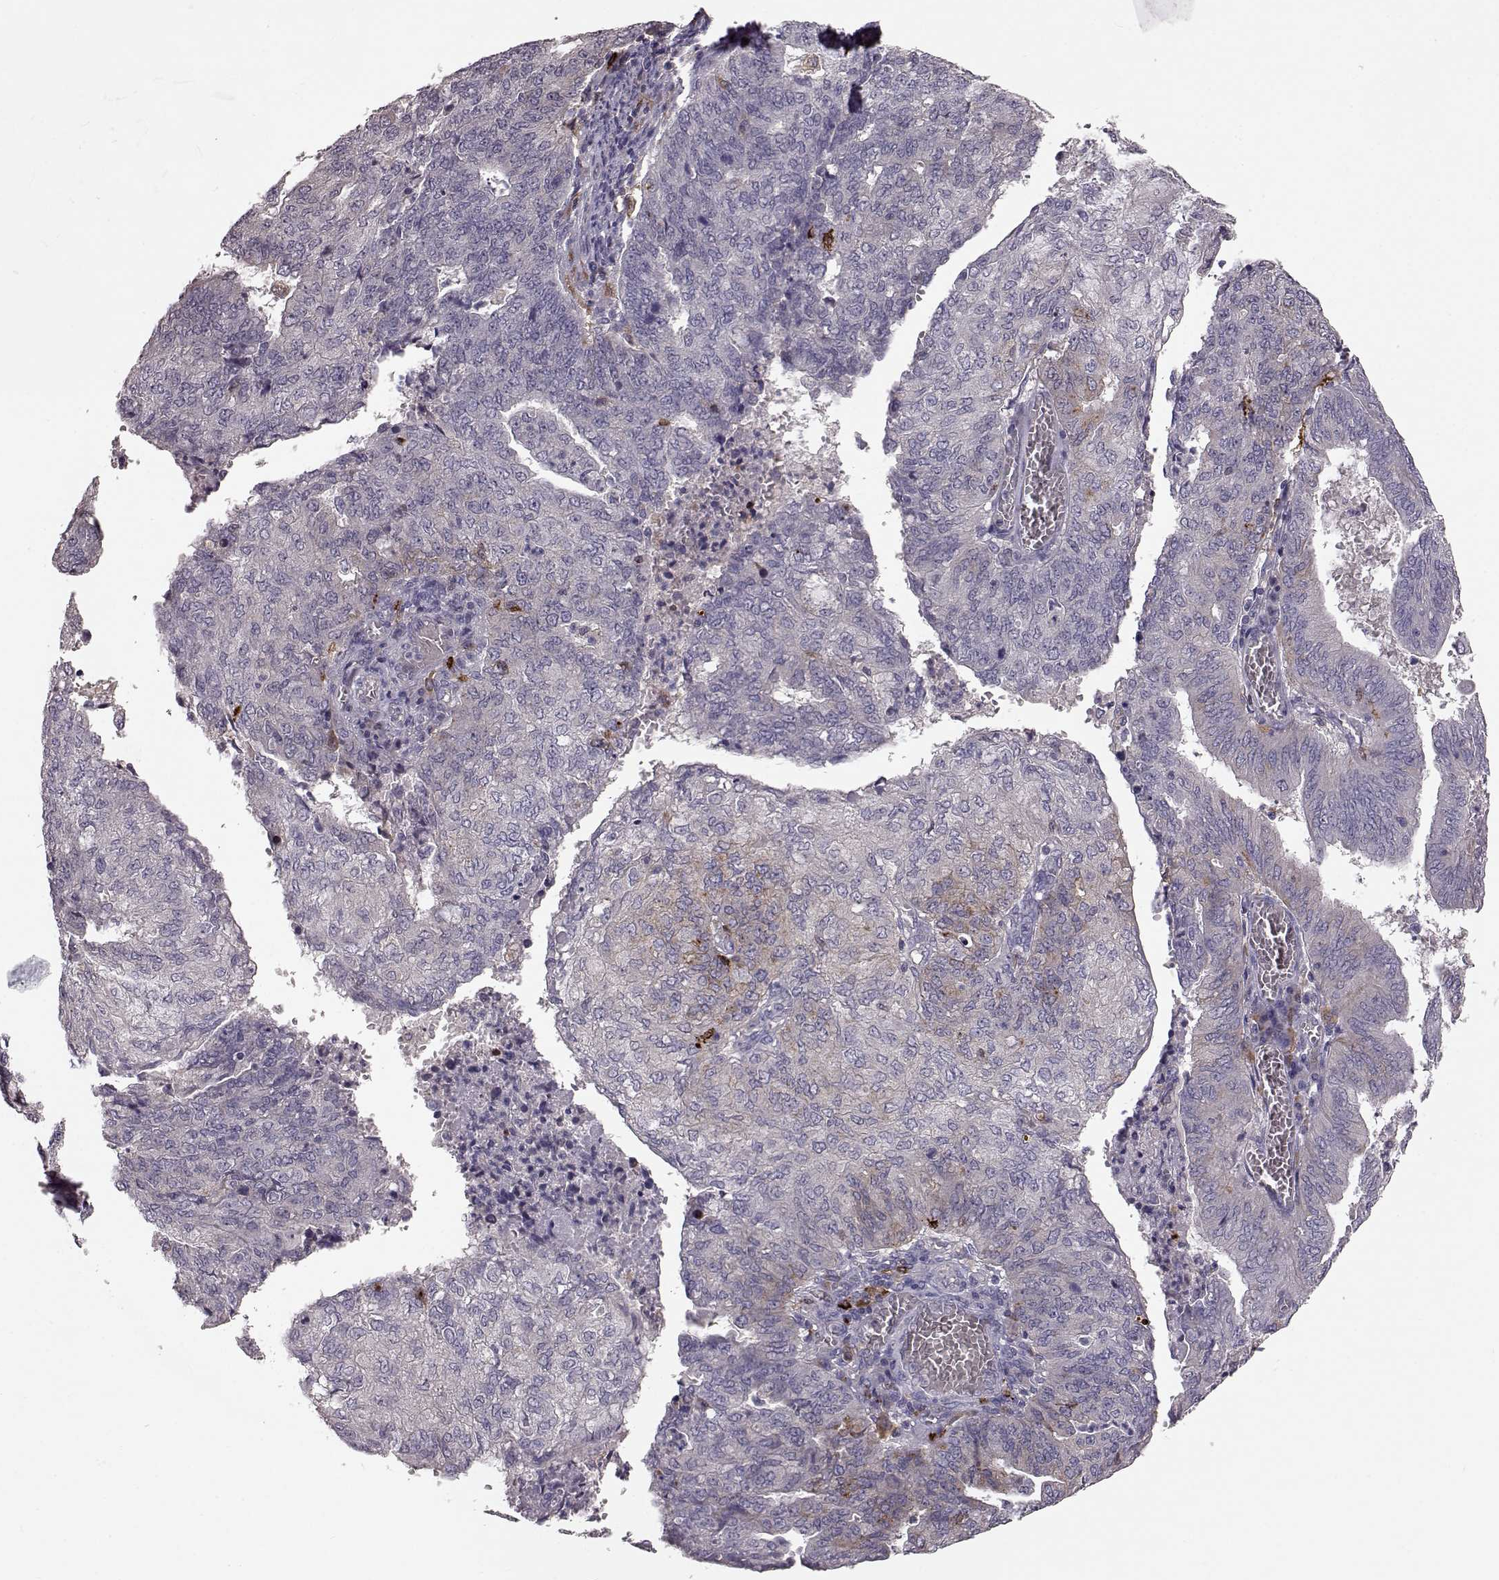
{"staining": {"intensity": "negative", "quantity": "none", "location": "none"}, "tissue": "endometrial cancer", "cell_type": "Tumor cells", "image_type": "cancer", "snomed": [{"axis": "morphology", "description": "Adenocarcinoma, NOS"}, {"axis": "topography", "description": "Endometrium"}], "caption": "A photomicrograph of endometrial cancer (adenocarcinoma) stained for a protein reveals no brown staining in tumor cells.", "gene": "CCNF", "patient": {"sex": "female", "age": 82}}